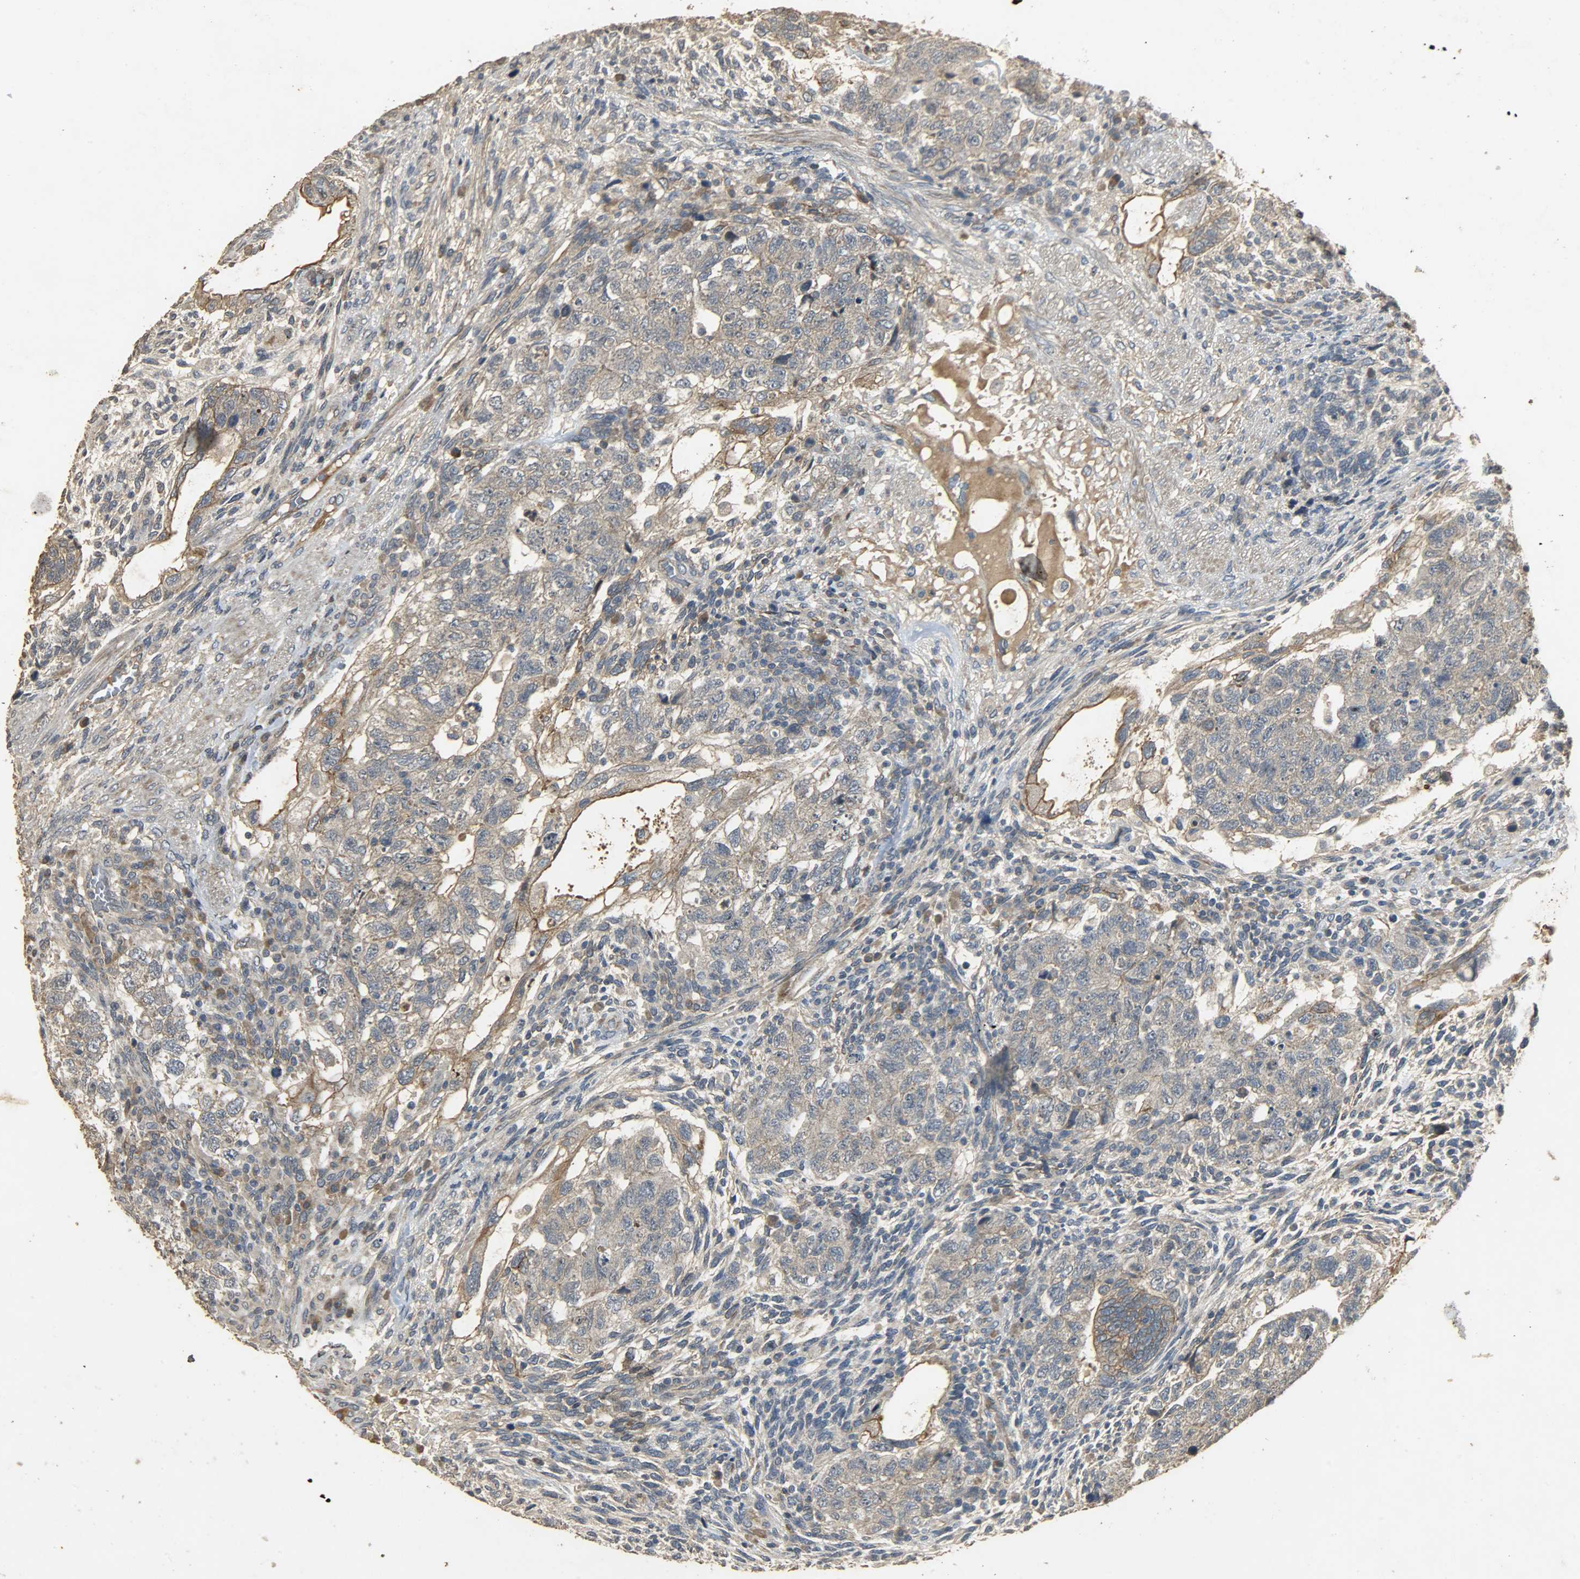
{"staining": {"intensity": "weak", "quantity": ">75%", "location": "cytoplasmic/membranous"}, "tissue": "testis cancer", "cell_type": "Tumor cells", "image_type": "cancer", "snomed": [{"axis": "morphology", "description": "Normal tissue, NOS"}, {"axis": "morphology", "description": "Carcinoma, Embryonal, NOS"}, {"axis": "topography", "description": "Testis"}], "caption": "IHC staining of testis cancer, which displays low levels of weak cytoplasmic/membranous positivity in about >75% of tumor cells indicating weak cytoplasmic/membranous protein expression. The staining was performed using DAB (brown) for protein detection and nuclei were counterstained in hematoxylin (blue).", "gene": "ATP2B1", "patient": {"sex": "male", "age": 36}}